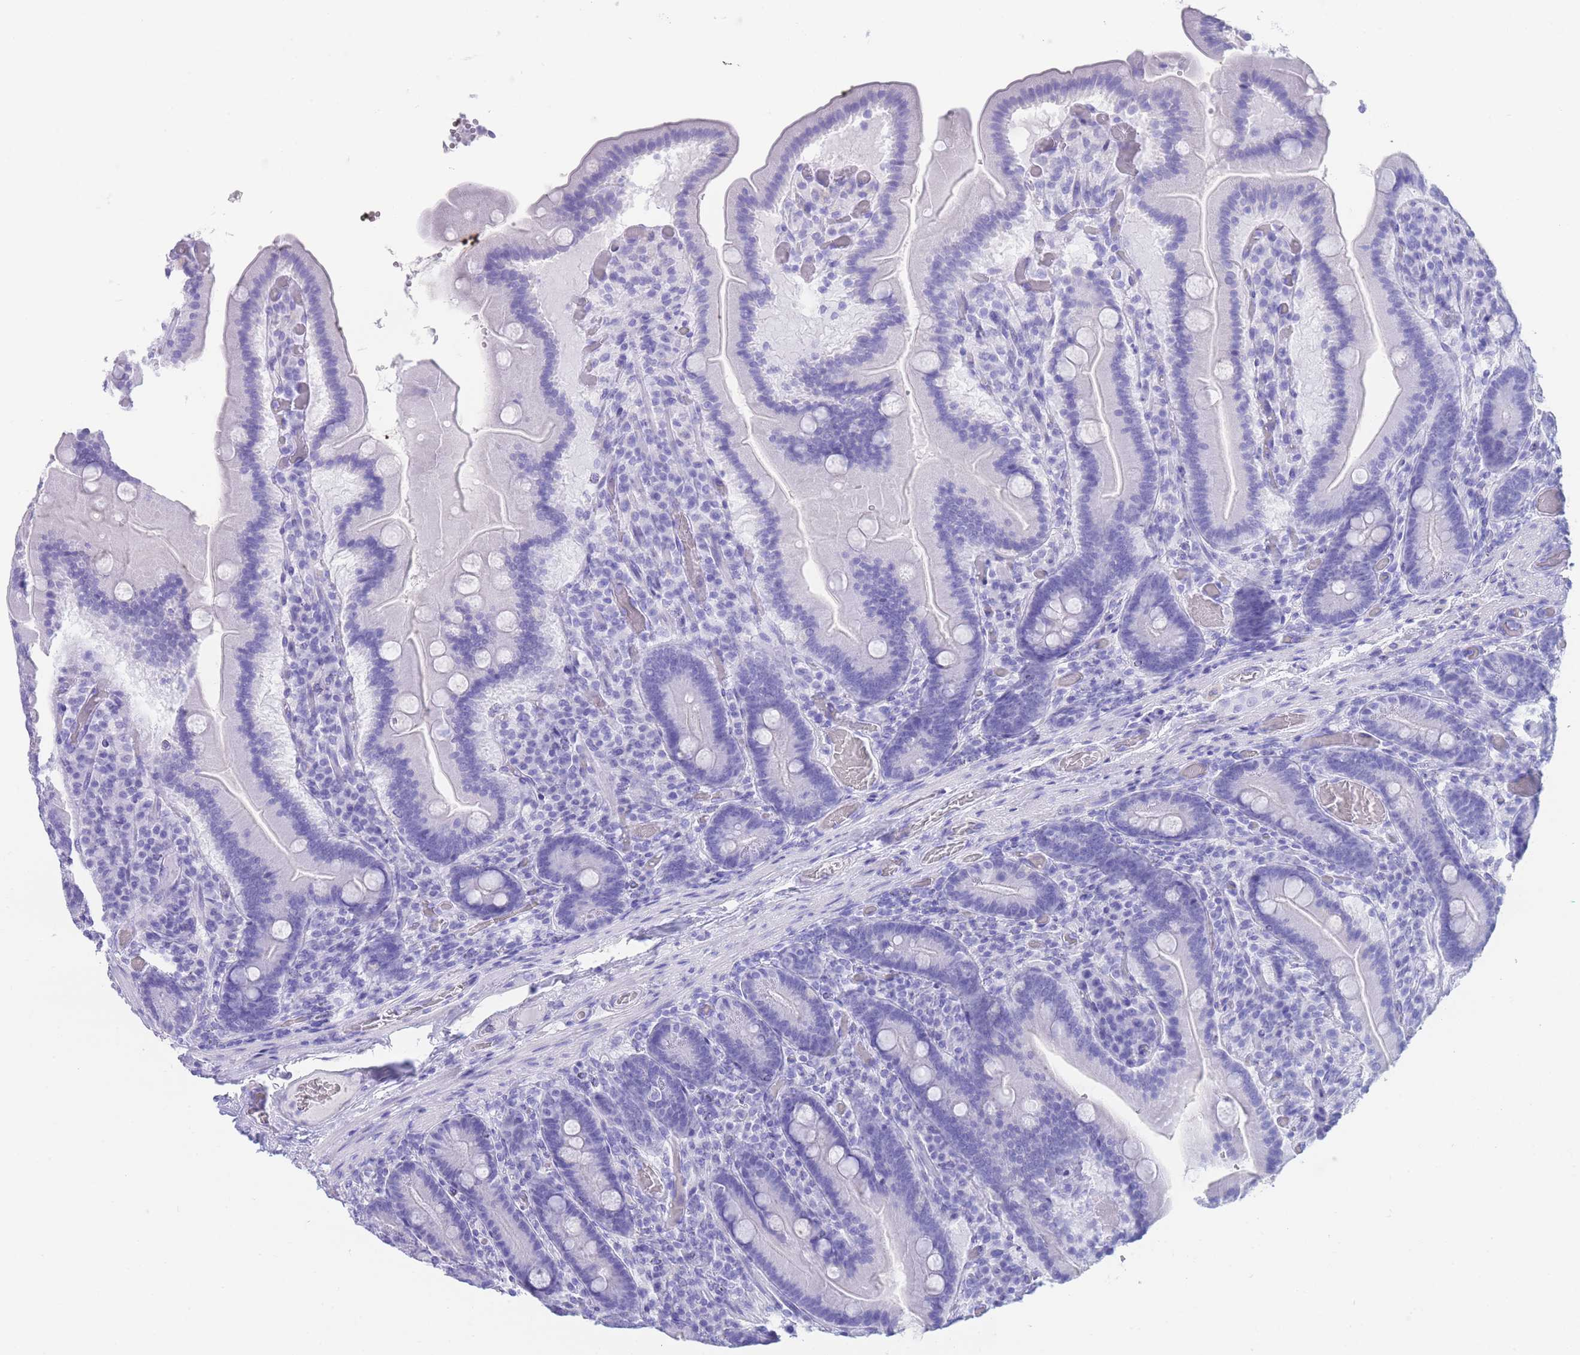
{"staining": {"intensity": "negative", "quantity": "none", "location": "none"}, "tissue": "duodenum", "cell_type": "Glandular cells", "image_type": "normal", "snomed": [{"axis": "morphology", "description": "Normal tissue, NOS"}, {"axis": "topography", "description": "Duodenum"}], "caption": "Duodenum stained for a protein using immunohistochemistry exhibits no expression glandular cells.", "gene": "SLCO1B1", "patient": {"sex": "female", "age": 62}}